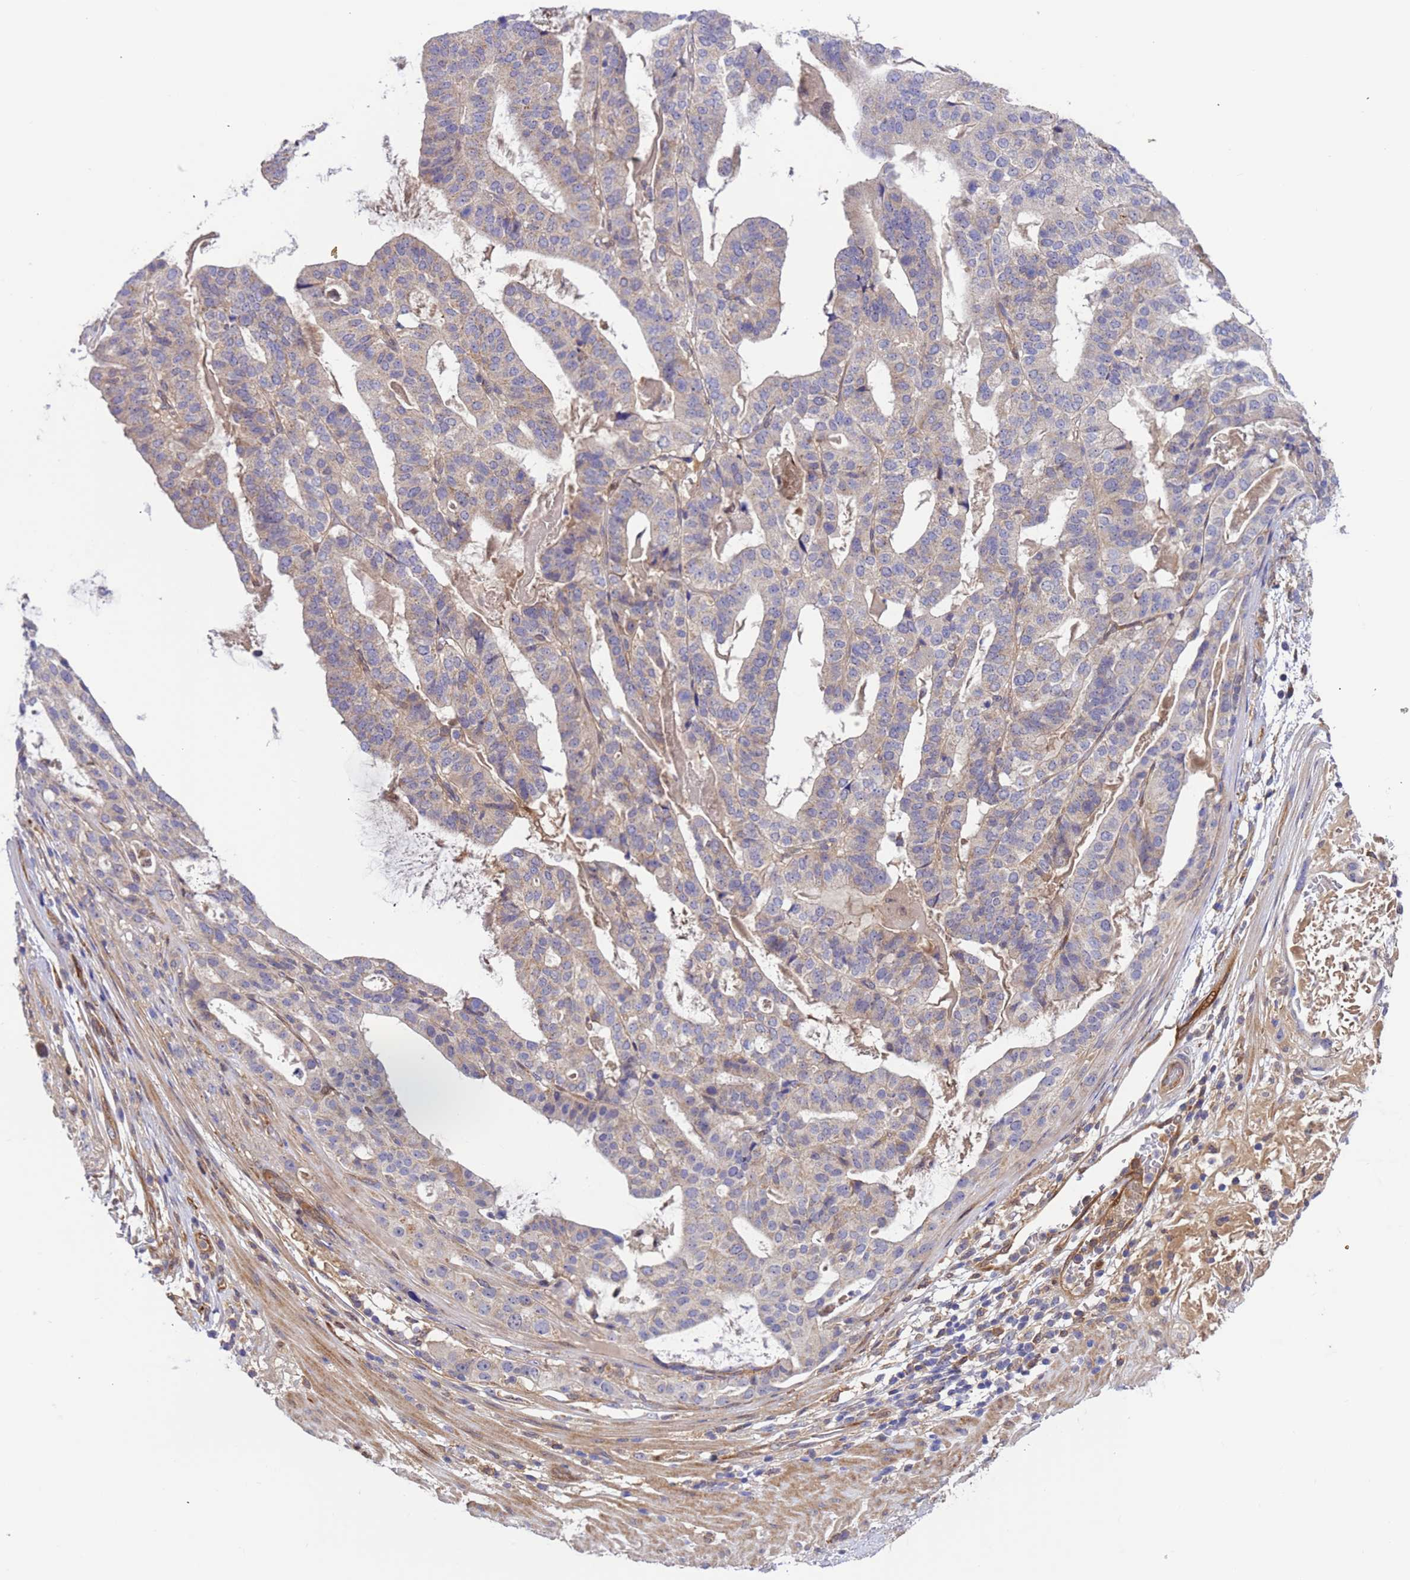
{"staining": {"intensity": "negative", "quantity": "none", "location": "none"}, "tissue": "stomach cancer", "cell_type": "Tumor cells", "image_type": "cancer", "snomed": [{"axis": "morphology", "description": "Adenocarcinoma, NOS"}, {"axis": "topography", "description": "Stomach"}], "caption": "Immunohistochemical staining of human stomach cancer demonstrates no significant expression in tumor cells.", "gene": "FOXRED1", "patient": {"sex": "male", "age": 48}}